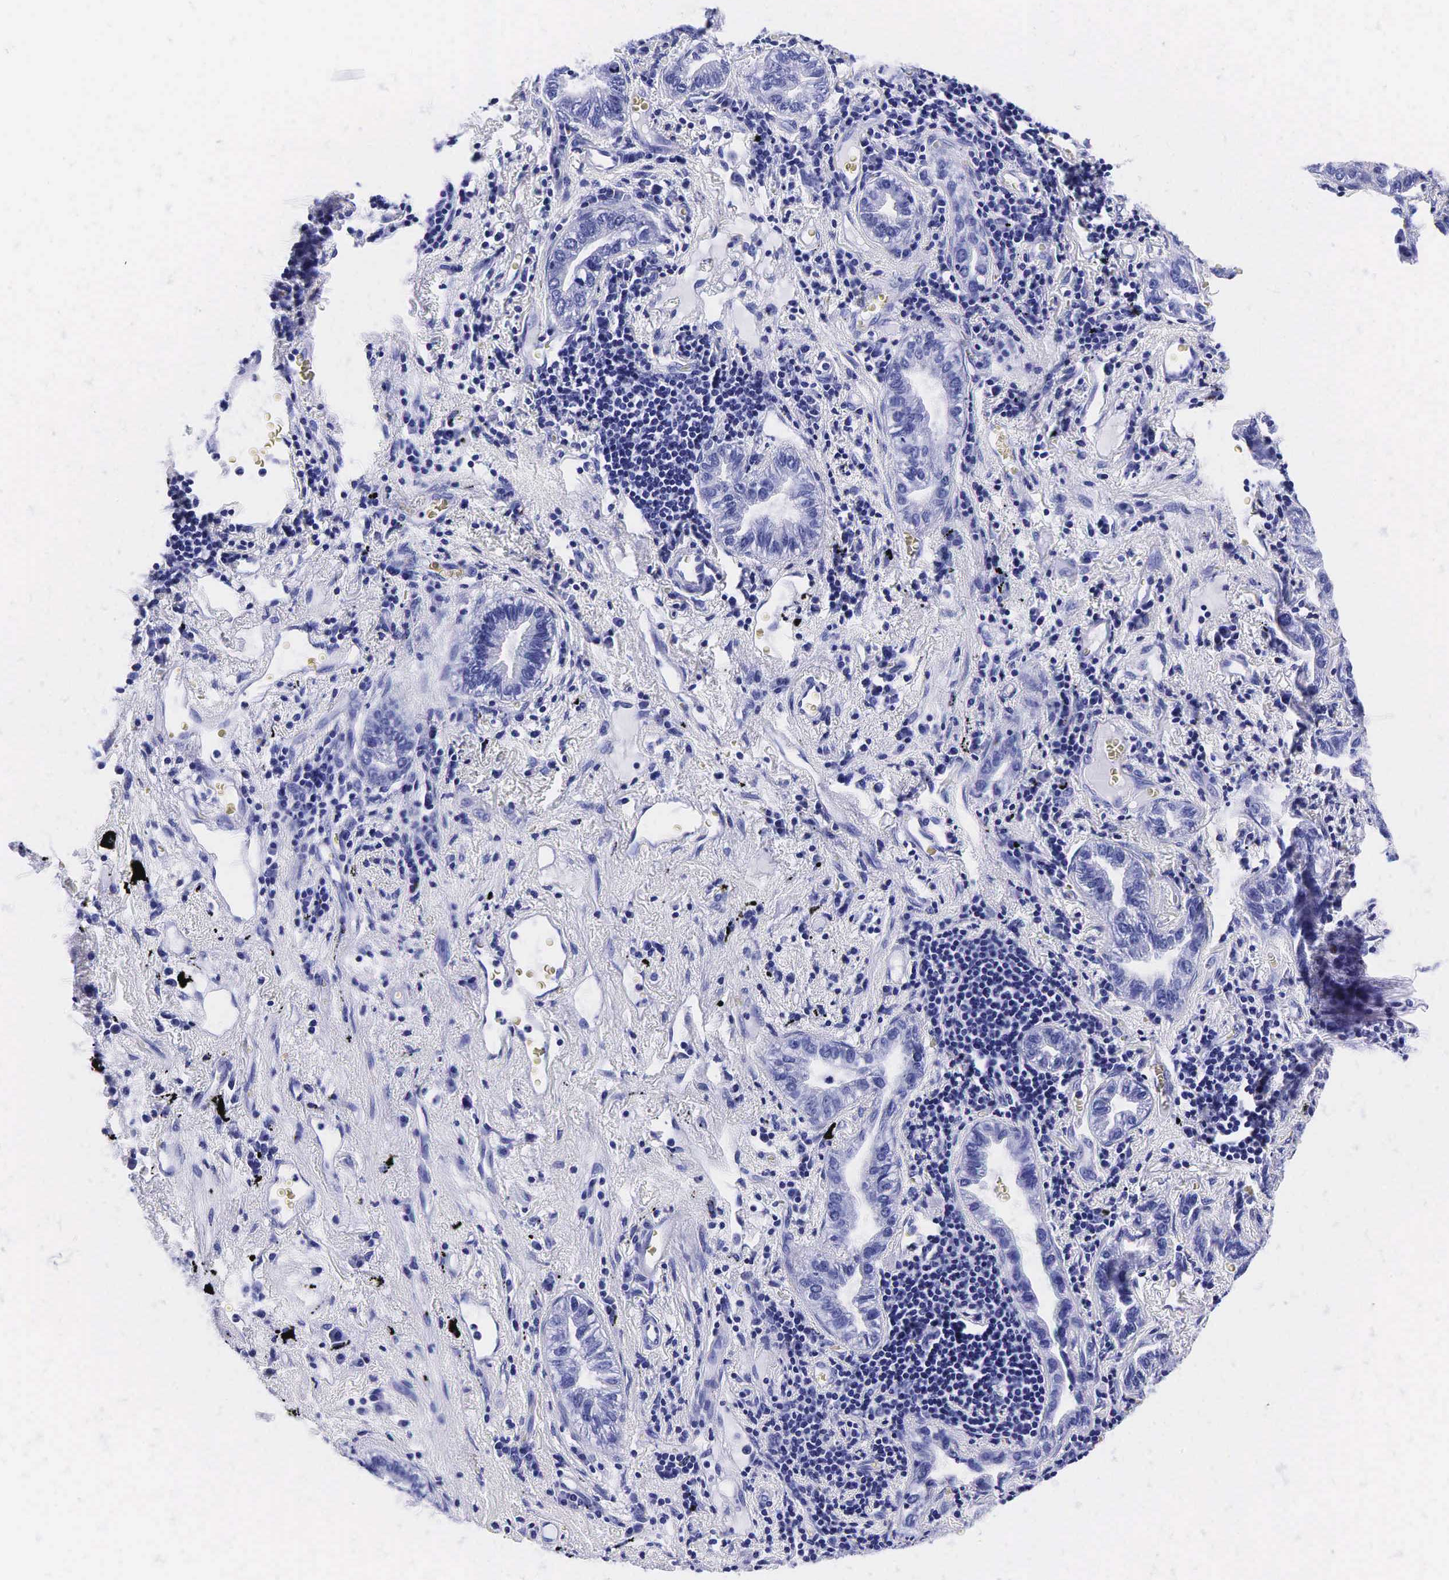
{"staining": {"intensity": "negative", "quantity": "none", "location": "none"}, "tissue": "lung cancer", "cell_type": "Tumor cells", "image_type": "cancer", "snomed": [{"axis": "morphology", "description": "Adenocarcinoma, NOS"}, {"axis": "topography", "description": "Lung"}], "caption": "DAB (3,3'-diaminobenzidine) immunohistochemical staining of adenocarcinoma (lung) demonstrates no significant staining in tumor cells.", "gene": "KLK3", "patient": {"sex": "female", "age": 50}}